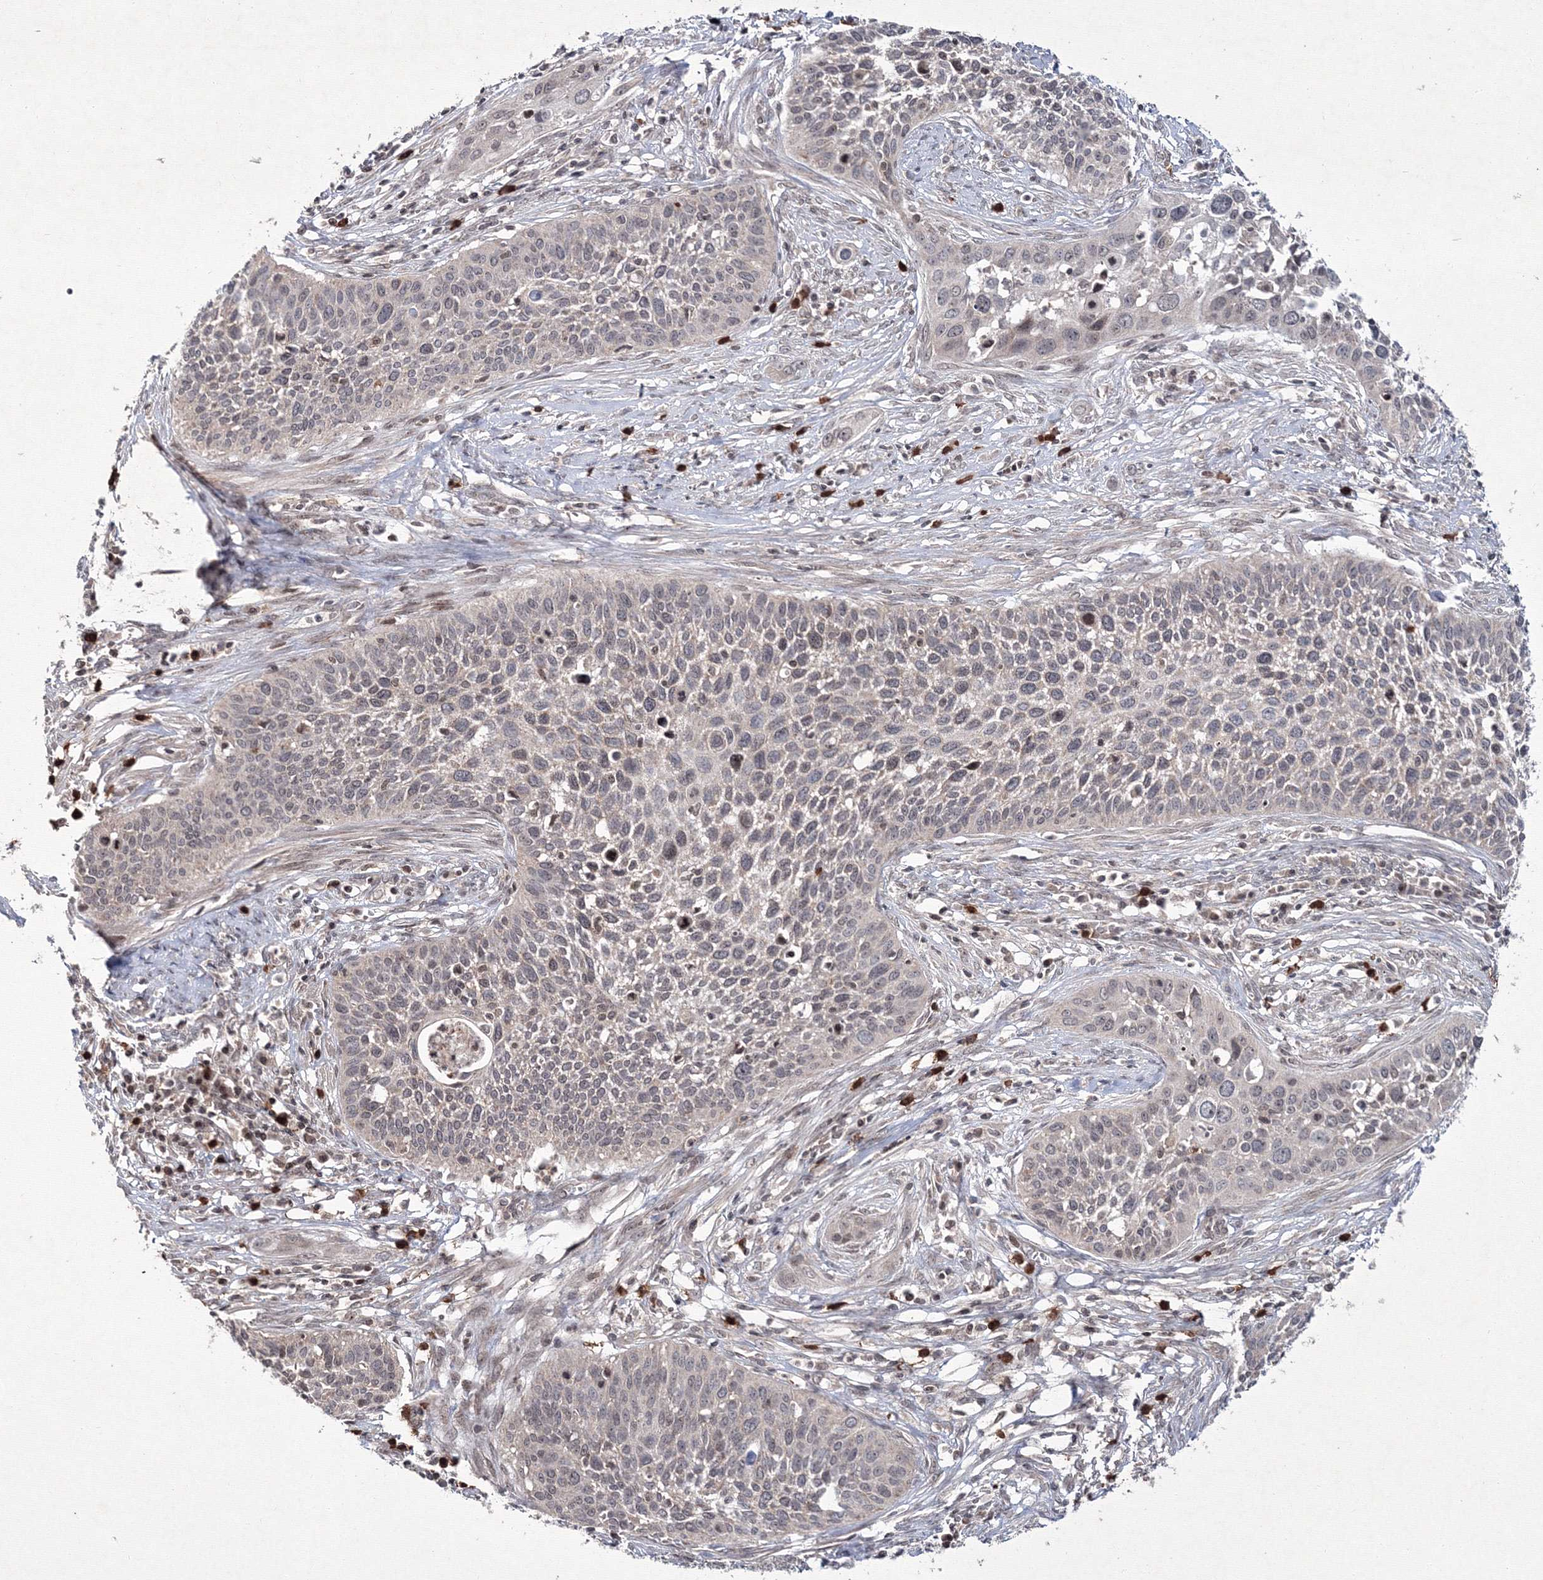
{"staining": {"intensity": "weak", "quantity": "25%-75%", "location": "nuclear"}, "tissue": "cervical cancer", "cell_type": "Tumor cells", "image_type": "cancer", "snomed": [{"axis": "morphology", "description": "Squamous cell carcinoma, NOS"}, {"axis": "topography", "description": "Cervix"}], "caption": "Tumor cells reveal low levels of weak nuclear staining in approximately 25%-75% of cells in human squamous cell carcinoma (cervical). (IHC, brightfield microscopy, high magnification).", "gene": "MKRN2", "patient": {"sex": "female", "age": 34}}